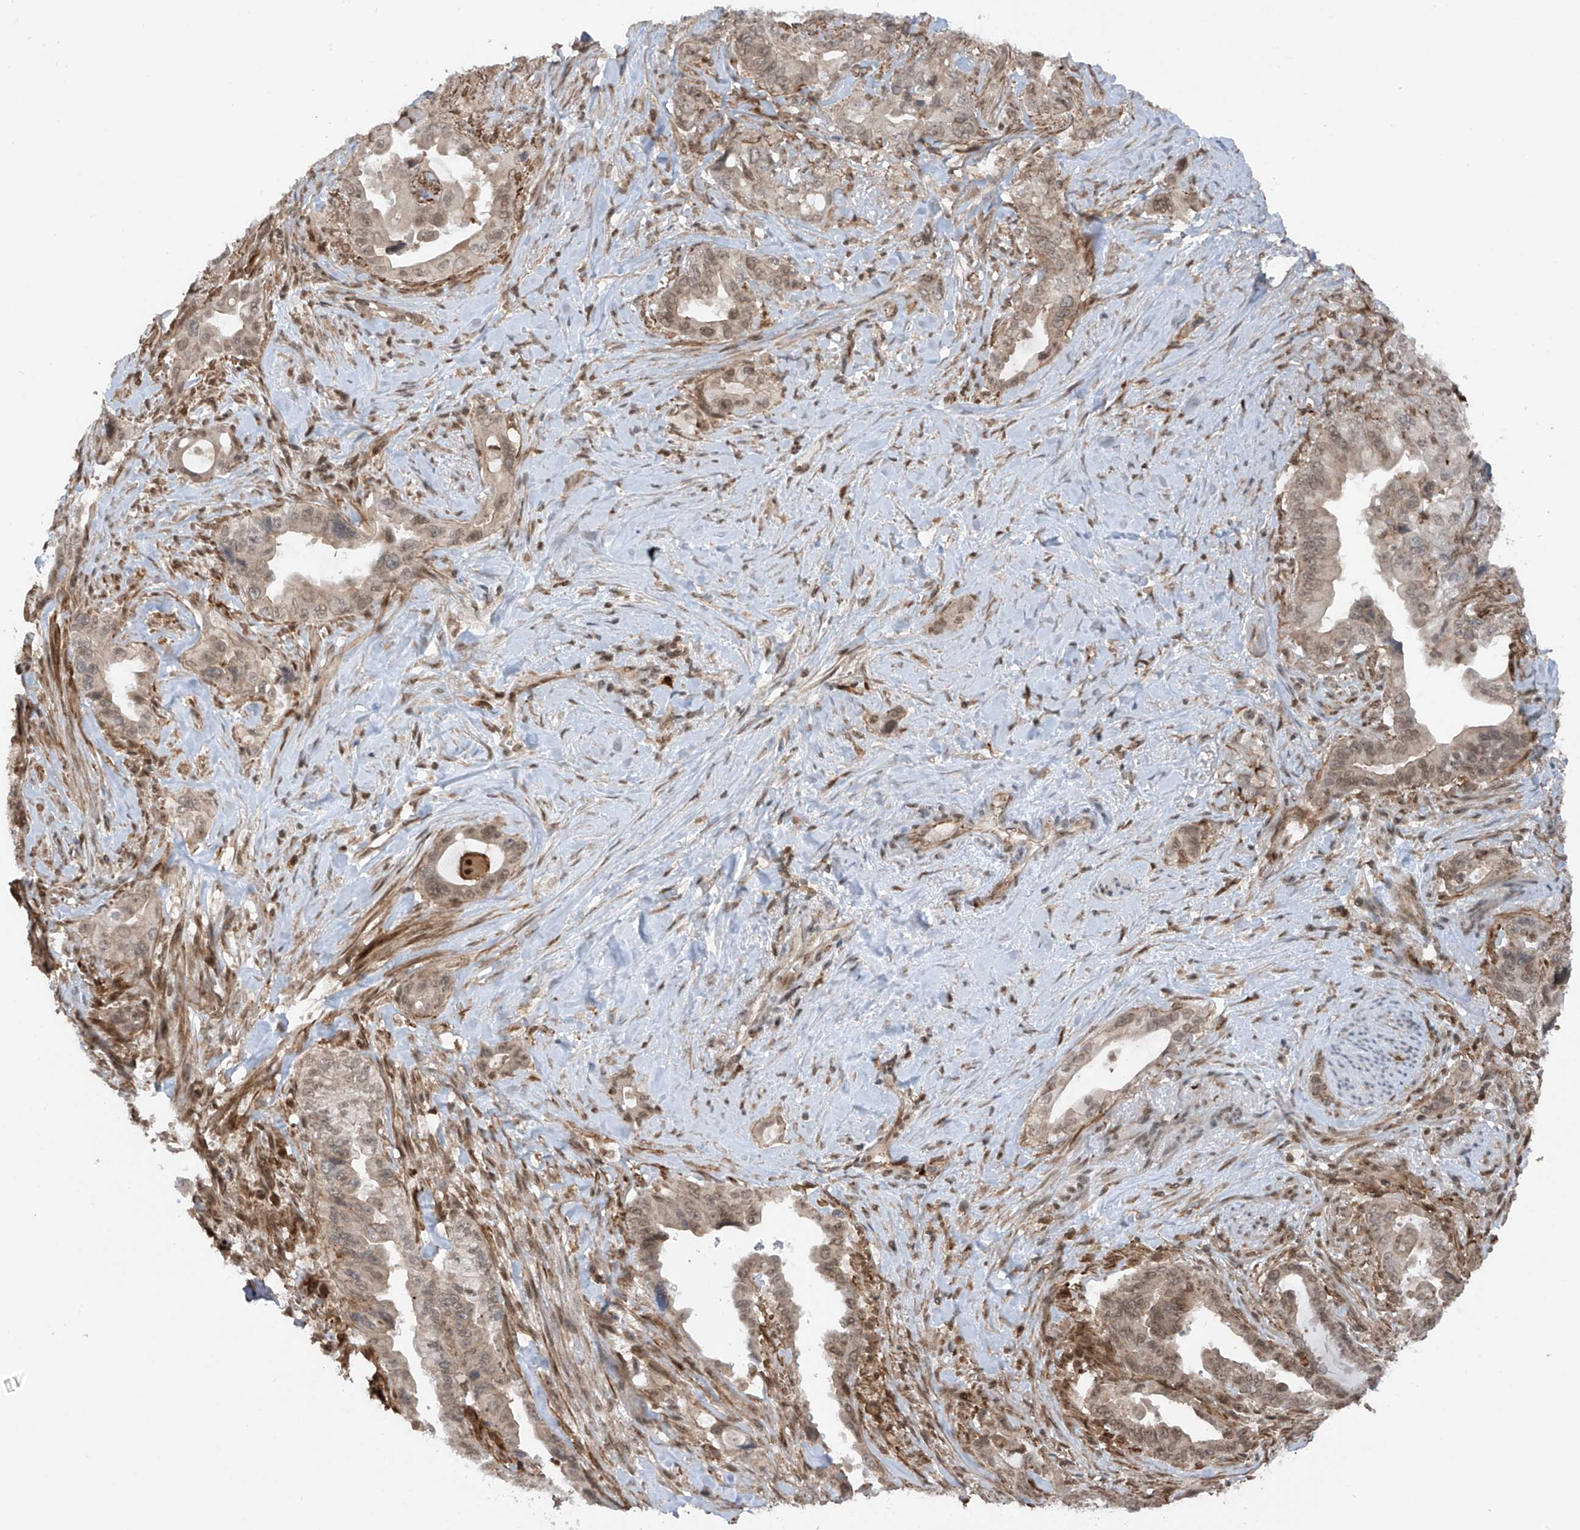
{"staining": {"intensity": "weak", "quantity": "<25%", "location": "cytoplasmic/membranous,nuclear"}, "tissue": "pancreatic cancer", "cell_type": "Tumor cells", "image_type": "cancer", "snomed": [{"axis": "morphology", "description": "Adenocarcinoma, NOS"}, {"axis": "topography", "description": "Pancreas"}], "caption": "This is an immunohistochemistry (IHC) image of human pancreatic adenocarcinoma. There is no expression in tumor cells.", "gene": "REPIN1", "patient": {"sex": "male", "age": 70}}